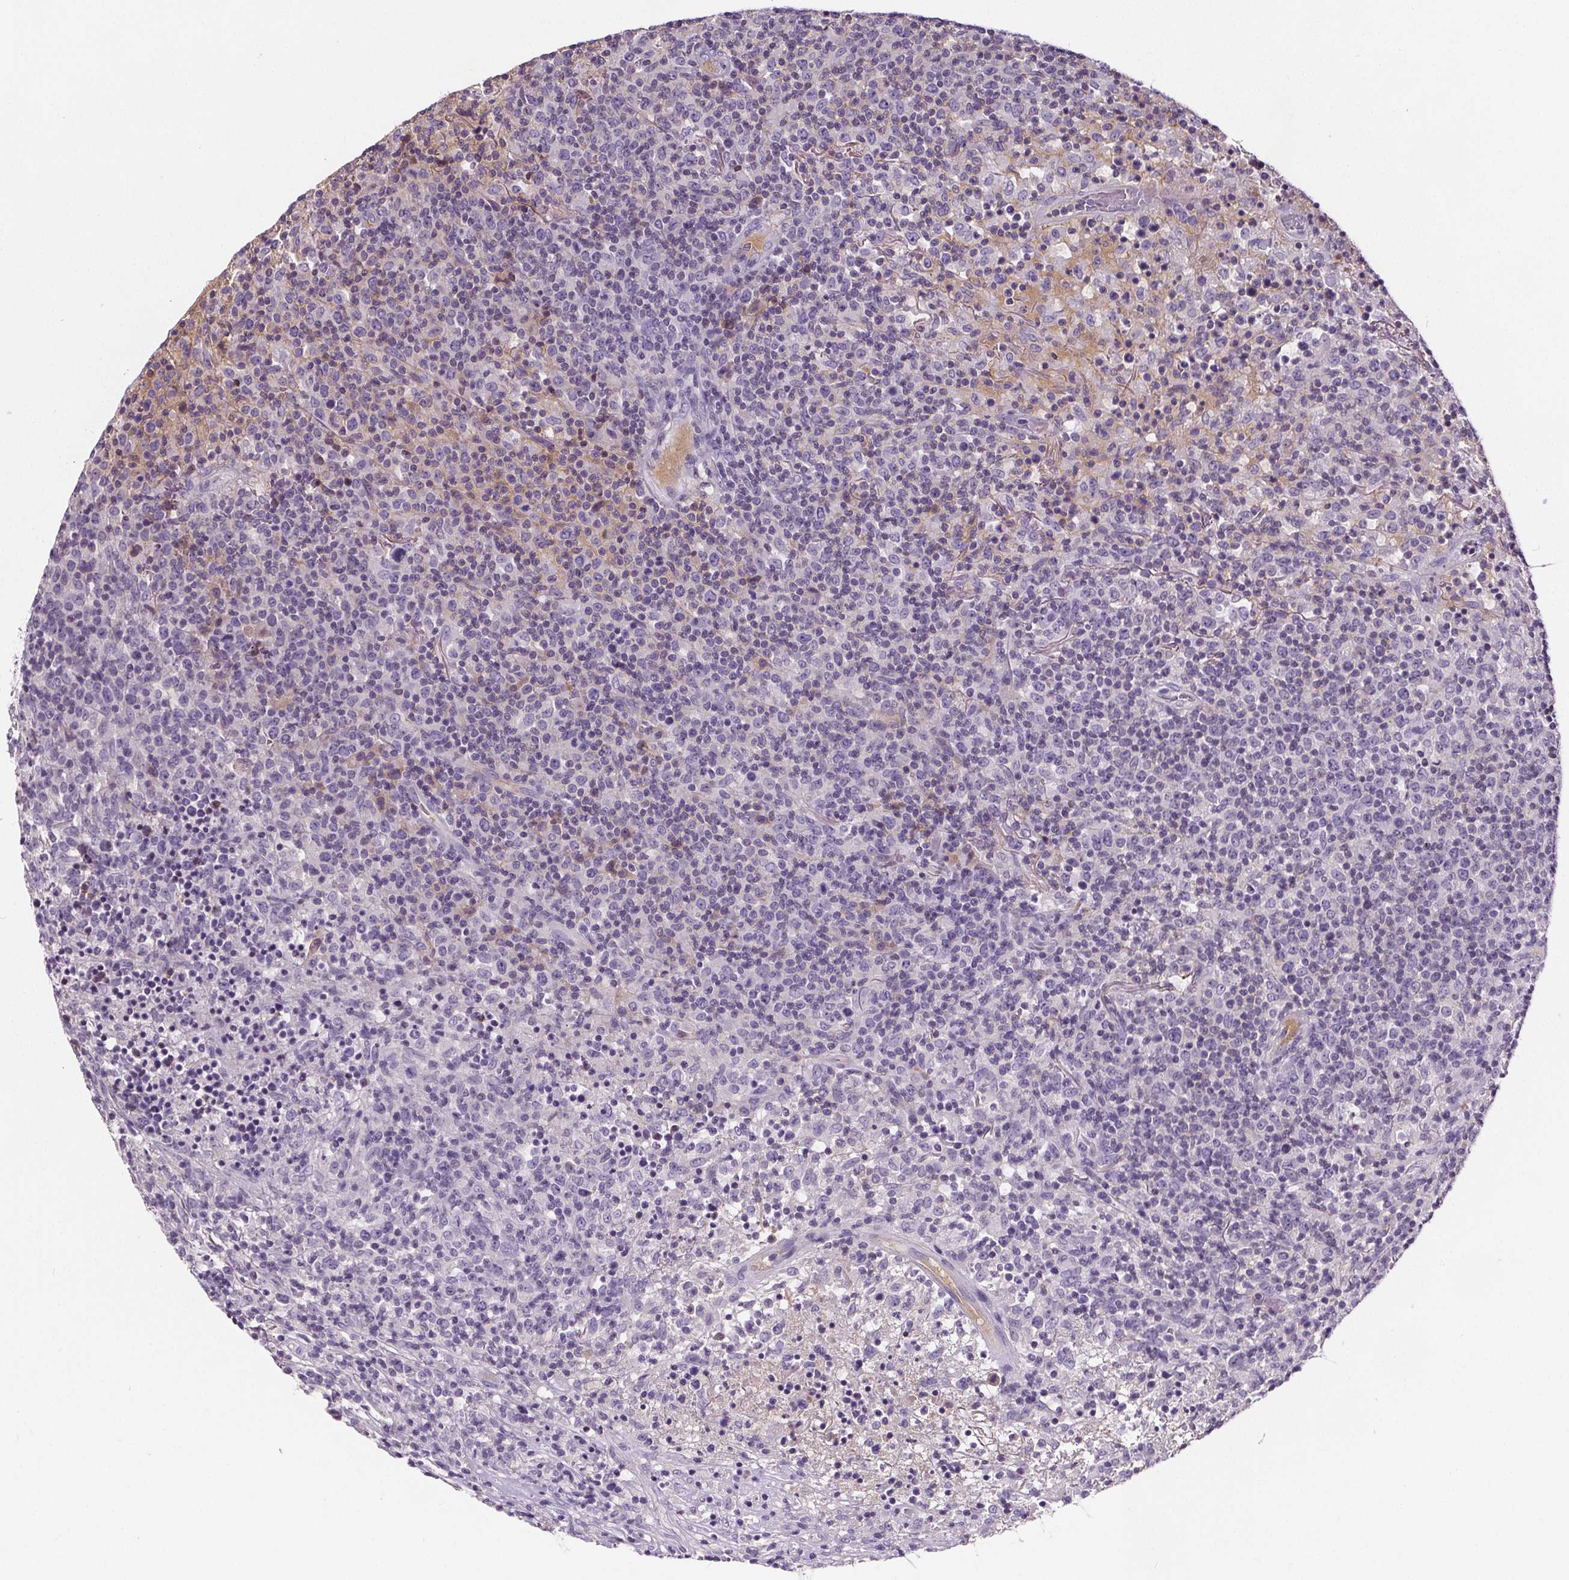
{"staining": {"intensity": "negative", "quantity": "none", "location": "none"}, "tissue": "lymphoma", "cell_type": "Tumor cells", "image_type": "cancer", "snomed": [{"axis": "morphology", "description": "Malignant lymphoma, non-Hodgkin's type, High grade"}, {"axis": "topography", "description": "Lung"}], "caption": "Immunohistochemistry (IHC) of high-grade malignant lymphoma, non-Hodgkin's type exhibits no staining in tumor cells.", "gene": "CD5L", "patient": {"sex": "male", "age": 79}}